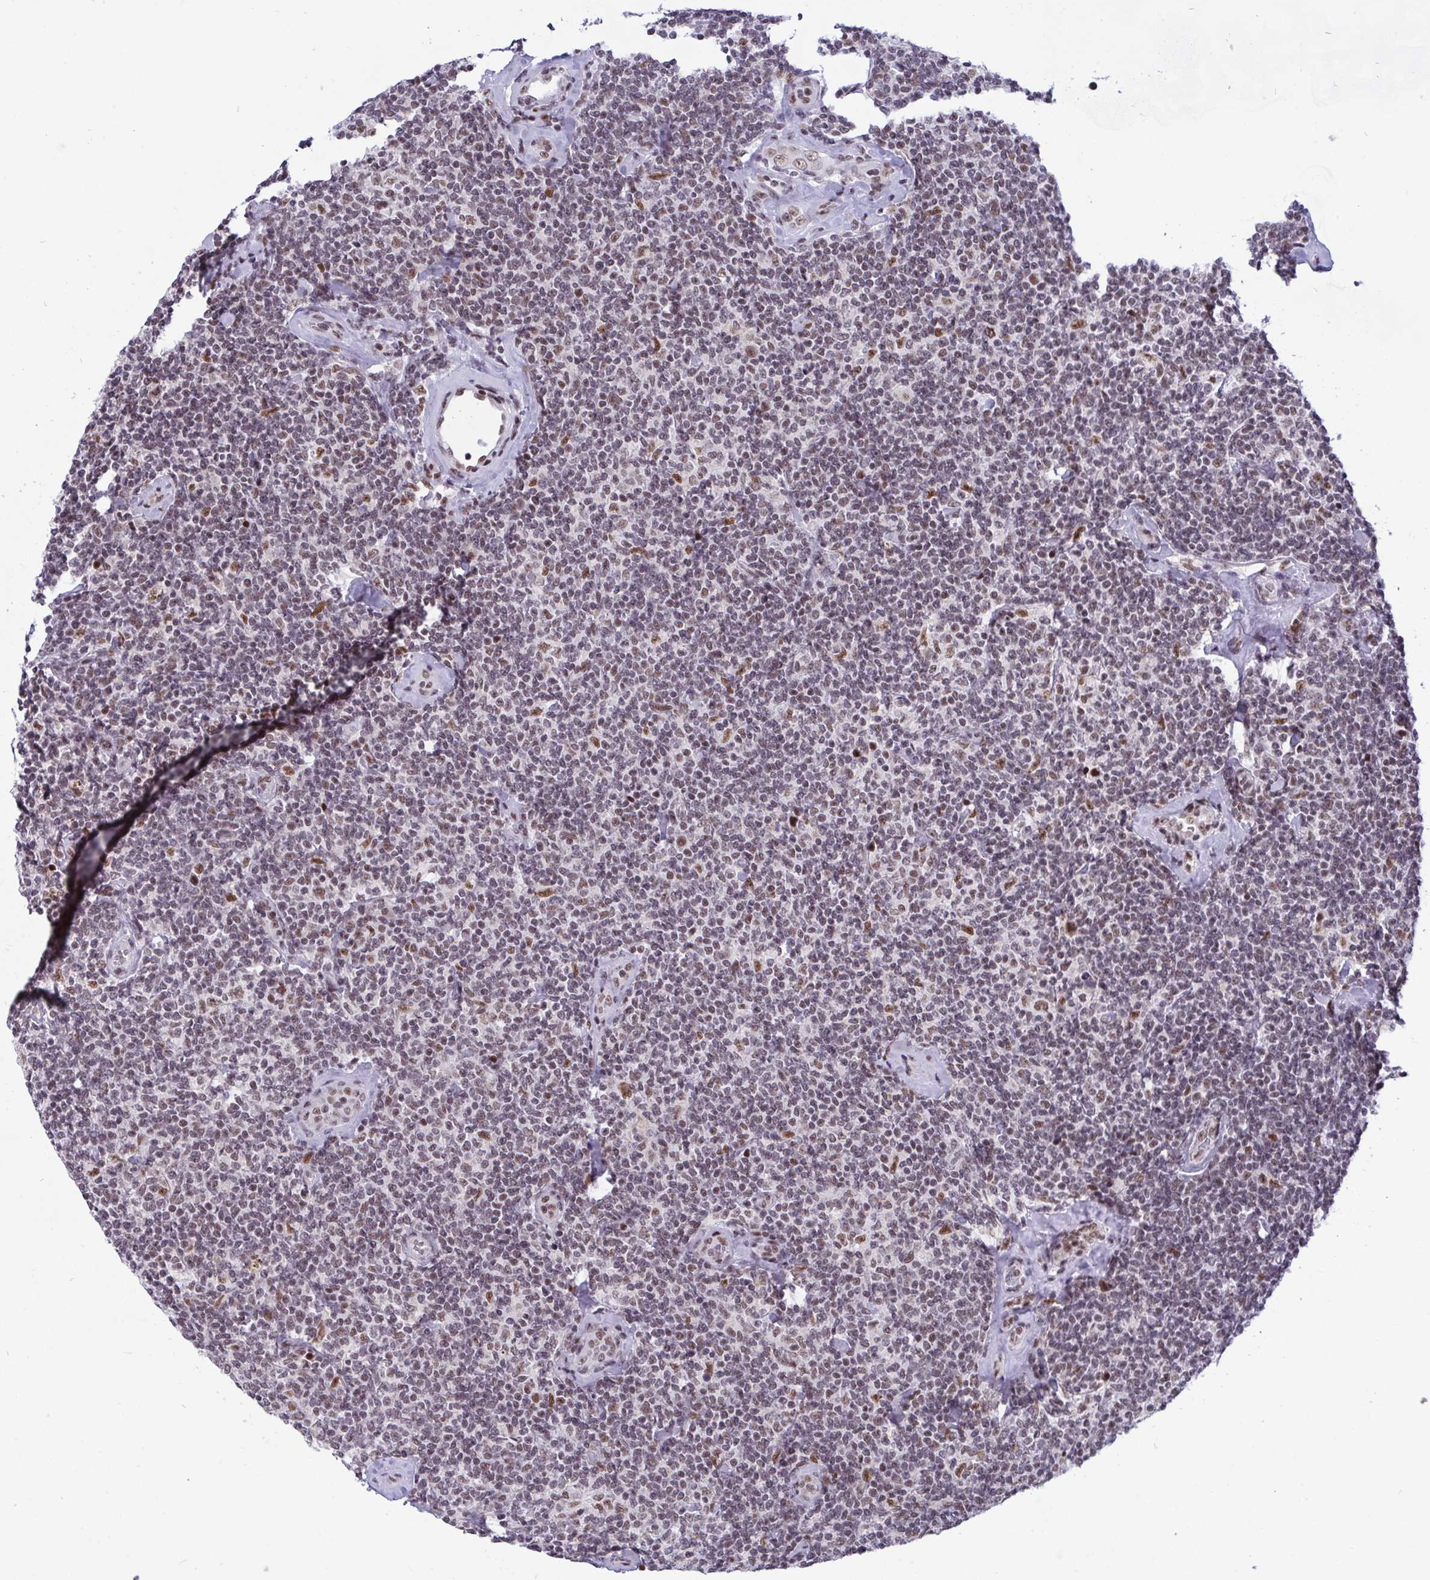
{"staining": {"intensity": "moderate", "quantity": "25%-75%", "location": "nuclear"}, "tissue": "lymphoma", "cell_type": "Tumor cells", "image_type": "cancer", "snomed": [{"axis": "morphology", "description": "Malignant lymphoma, non-Hodgkin's type, Low grade"}, {"axis": "topography", "description": "Lymph node"}], "caption": "This micrograph reveals malignant lymphoma, non-Hodgkin's type (low-grade) stained with IHC to label a protein in brown. The nuclear of tumor cells show moderate positivity for the protein. Nuclei are counter-stained blue.", "gene": "WBP11", "patient": {"sex": "female", "age": 56}}